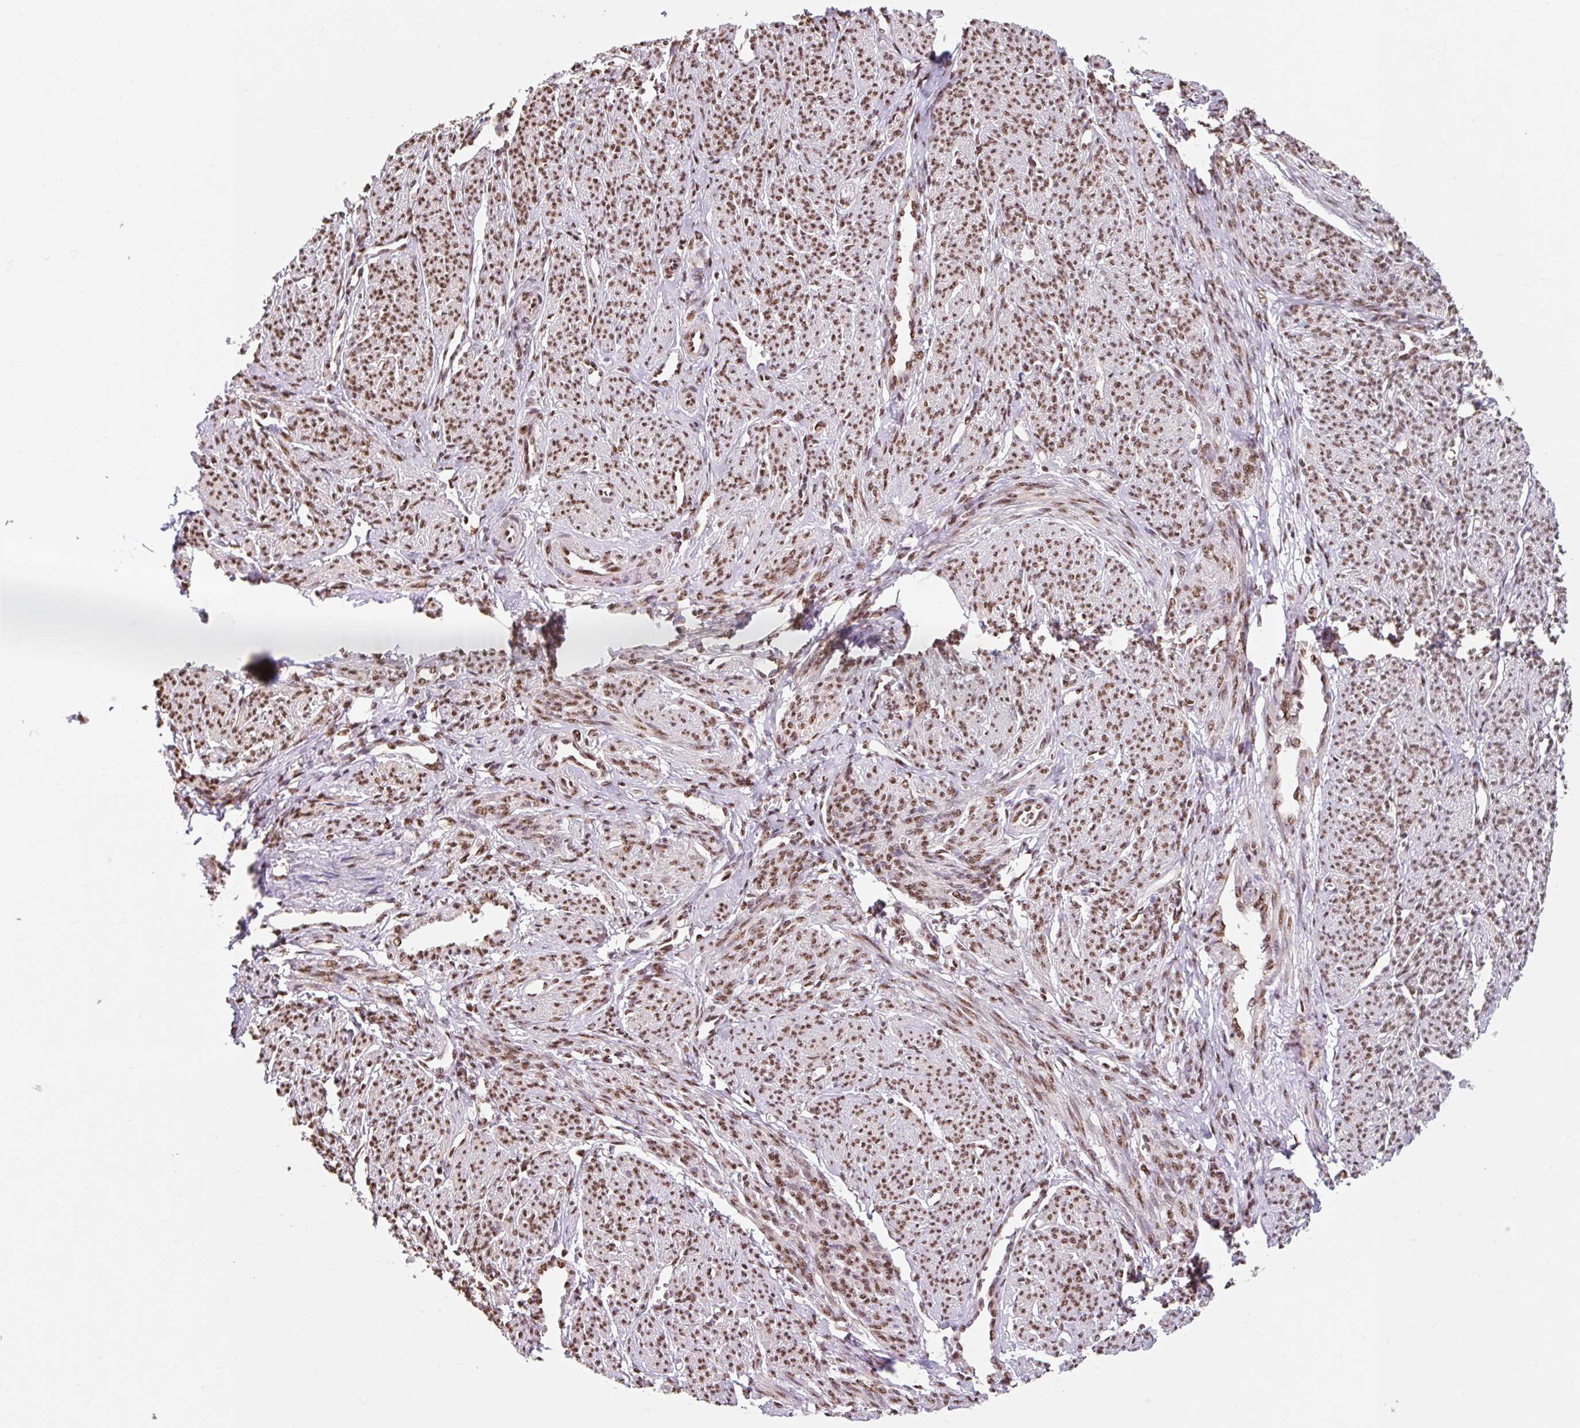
{"staining": {"intensity": "strong", "quantity": ">75%", "location": "cytoplasmic/membranous,nuclear"}, "tissue": "smooth muscle", "cell_type": "Smooth muscle cells", "image_type": "normal", "snomed": [{"axis": "morphology", "description": "Normal tissue, NOS"}, {"axis": "topography", "description": "Smooth muscle"}], "caption": "Immunohistochemistry (IHC) image of normal human smooth muscle stained for a protein (brown), which shows high levels of strong cytoplasmic/membranous,nuclear positivity in about >75% of smooth muscle cells.", "gene": "BICRA", "patient": {"sex": "female", "age": 65}}